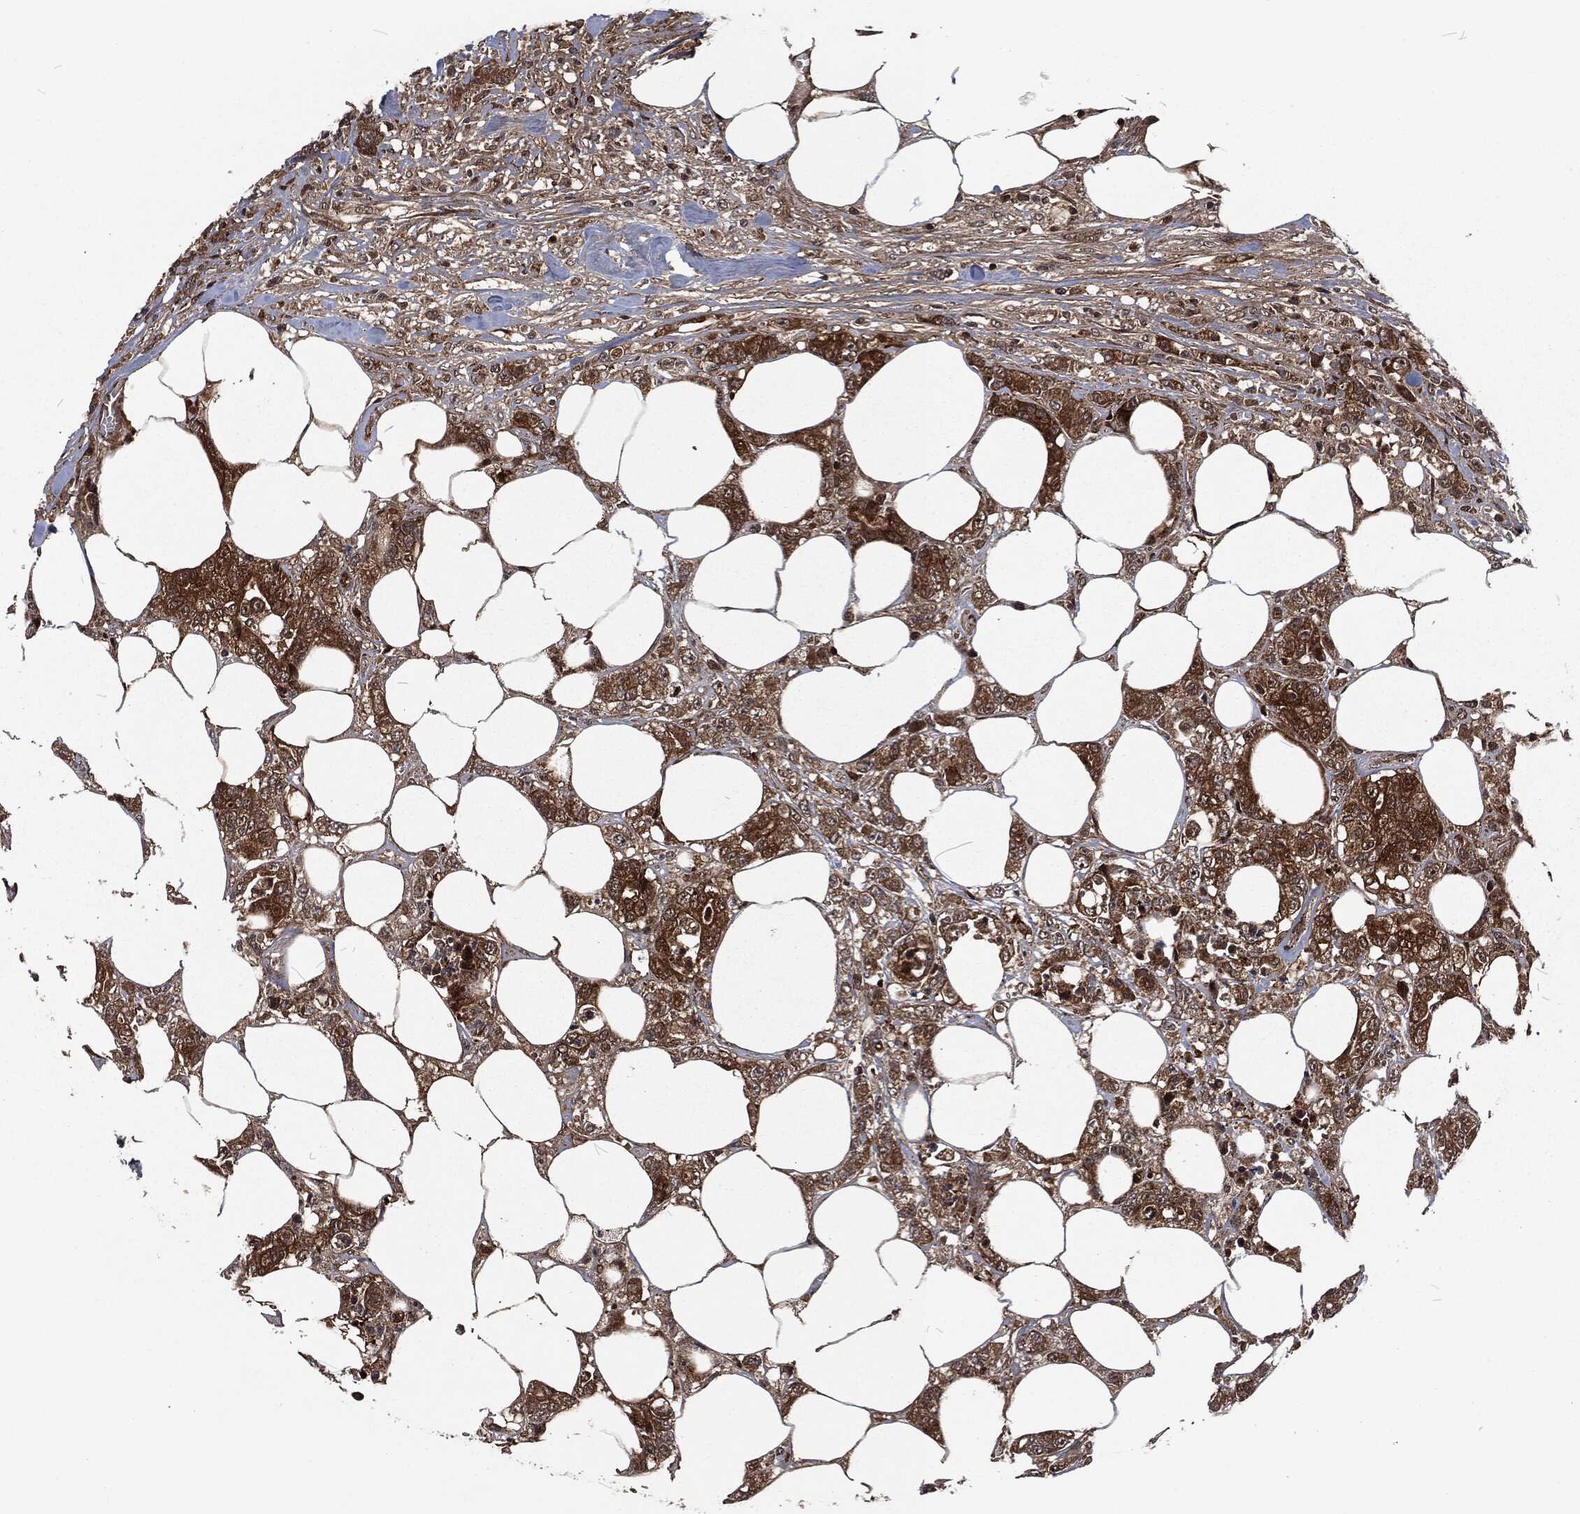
{"staining": {"intensity": "moderate", "quantity": ">75%", "location": "cytoplasmic/membranous"}, "tissue": "colorectal cancer", "cell_type": "Tumor cells", "image_type": "cancer", "snomed": [{"axis": "morphology", "description": "Adenocarcinoma, NOS"}, {"axis": "topography", "description": "Colon"}], "caption": "Immunohistochemistry (IHC) photomicrograph of colorectal adenocarcinoma stained for a protein (brown), which reveals medium levels of moderate cytoplasmic/membranous staining in about >75% of tumor cells.", "gene": "CMPK2", "patient": {"sex": "female", "age": 48}}